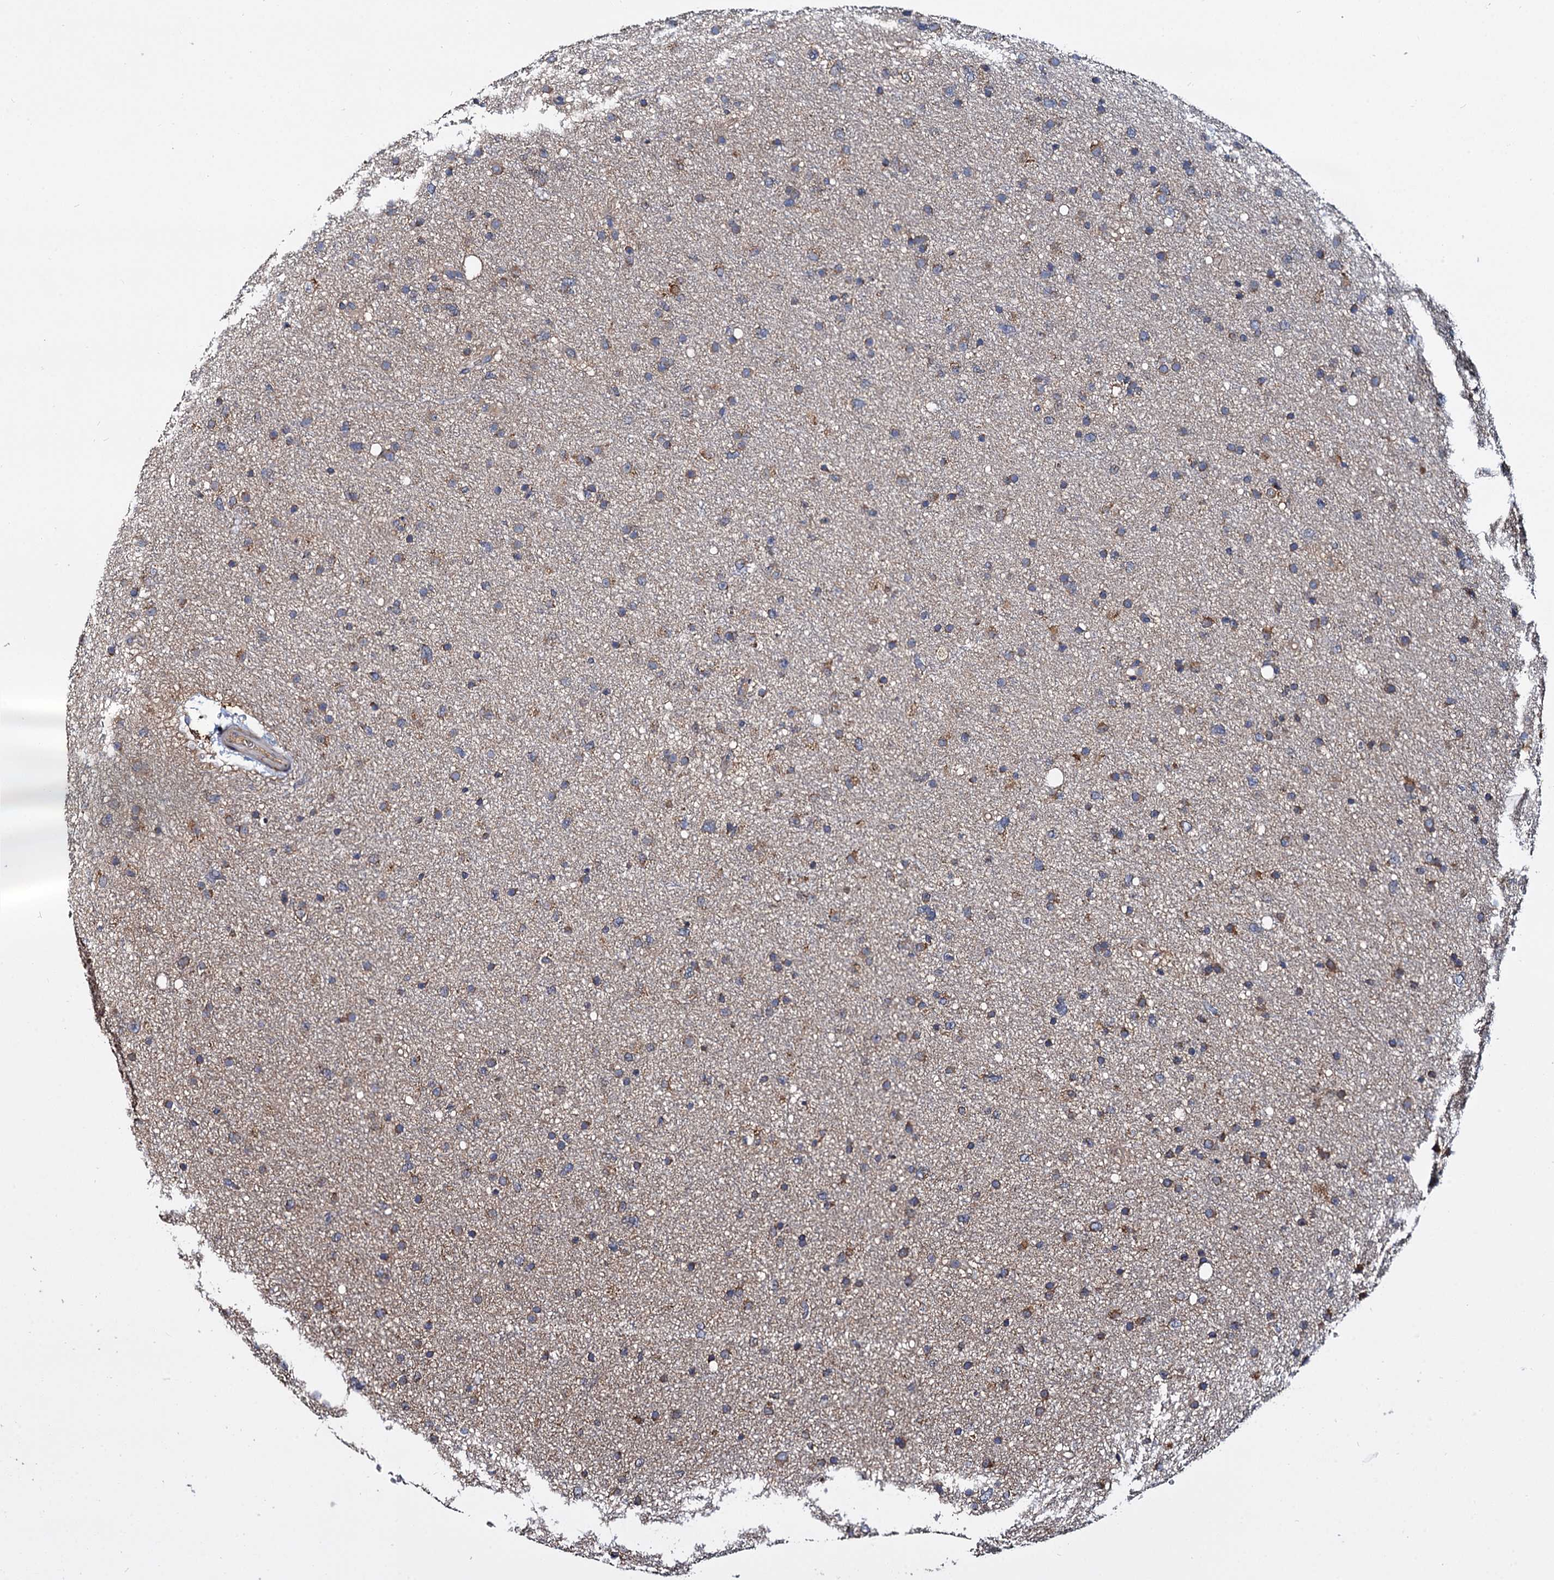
{"staining": {"intensity": "moderate", "quantity": "25%-75%", "location": "cytoplasmic/membranous"}, "tissue": "glioma", "cell_type": "Tumor cells", "image_type": "cancer", "snomed": [{"axis": "morphology", "description": "Glioma, malignant, Low grade"}, {"axis": "topography", "description": "Cerebral cortex"}], "caption": "Glioma tissue demonstrates moderate cytoplasmic/membranous staining in approximately 25%-75% of tumor cells, visualized by immunohistochemistry.", "gene": "CEP192", "patient": {"sex": "female", "age": 39}}